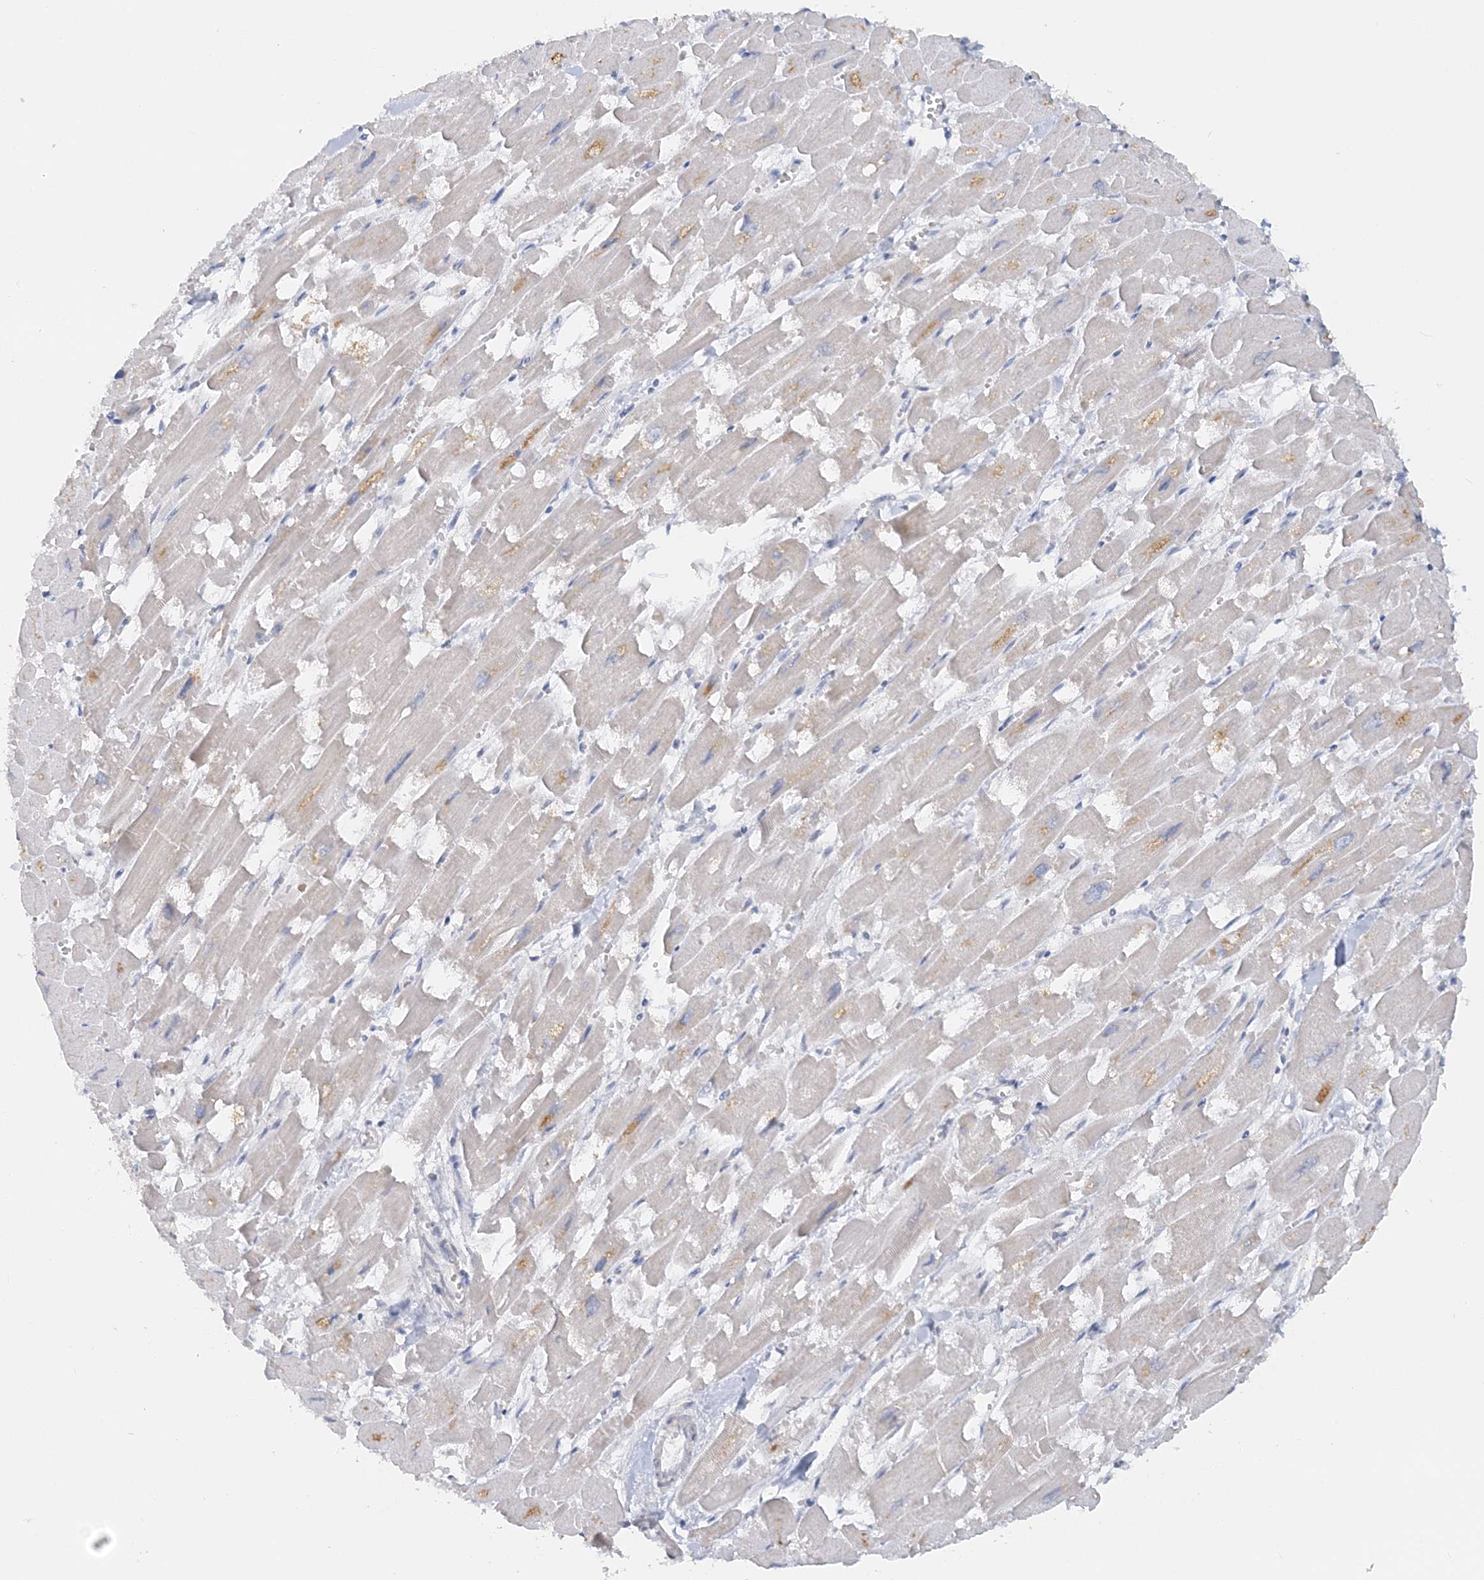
{"staining": {"intensity": "negative", "quantity": "none", "location": "none"}, "tissue": "heart muscle", "cell_type": "Cardiomyocytes", "image_type": "normal", "snomed": [{"axis": "morphology", "description": "Normal tissue, NOS"}, {"axis": "topography", "description": "Heart"}], "caption": "IHC histopathology image of normal heart muscle: heart muscle stained with DAB shows no significant protein positivity in cardiomyocytes.", "gene": "ENSG00000288637", "patient": {"sex": "male", "age": 54}}